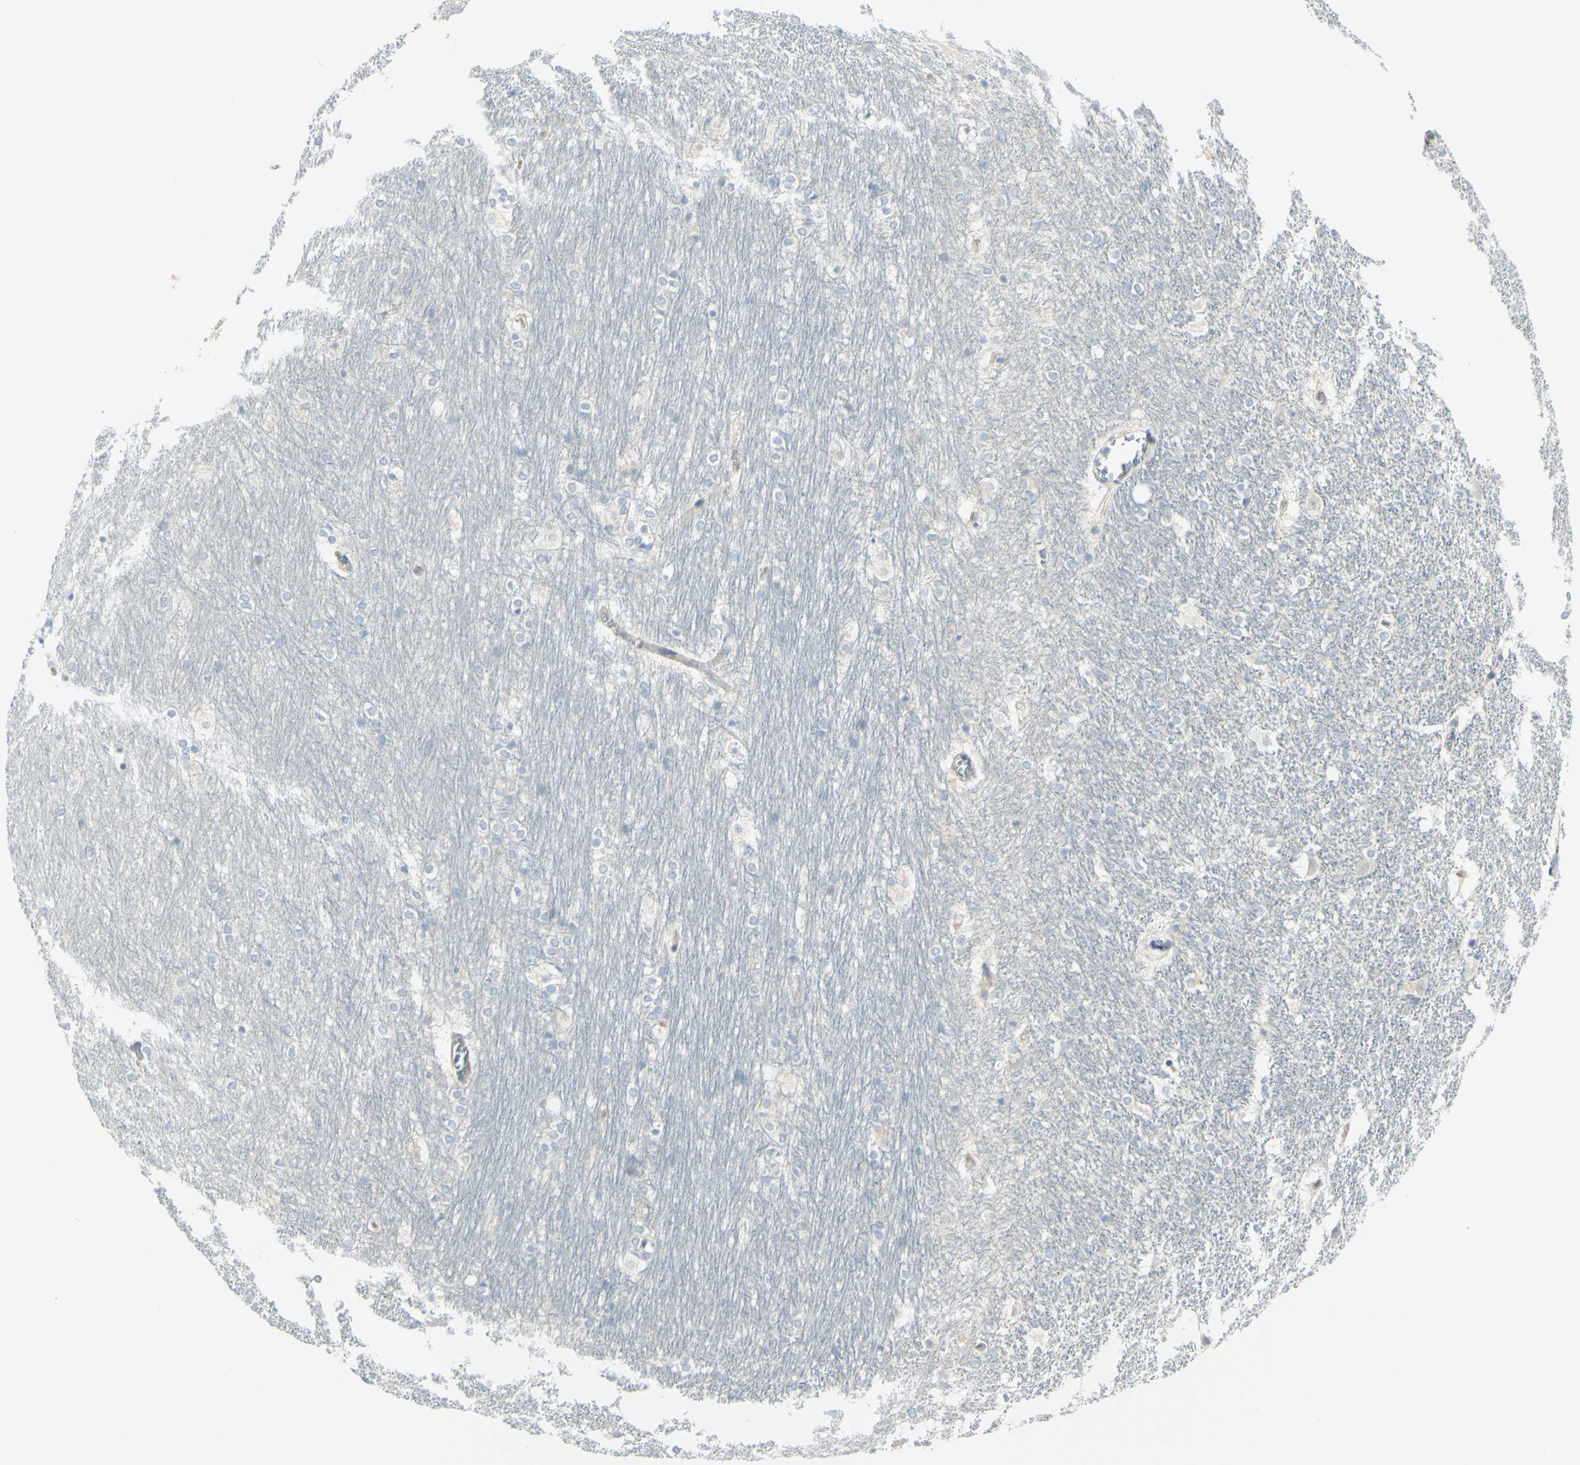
{"staining": {"intensity": "negative", "quantity": "none", "location": "none"}, "tissue": "hippocampus", "cell_type": "Glial cells", "image_type": "normal", "snomed": [{"axis": "morphology", "description": "Normal tissue, NOS"}, {"axis": "topography", "description": "Hippocampus"}], "caption": "This is an immunohistochemistry histopathology image of unremarkable human hippocampus. There is no expression in glial cells.", "gene": "LMTK2", "patient": {"sex": "female", "age": 19}}